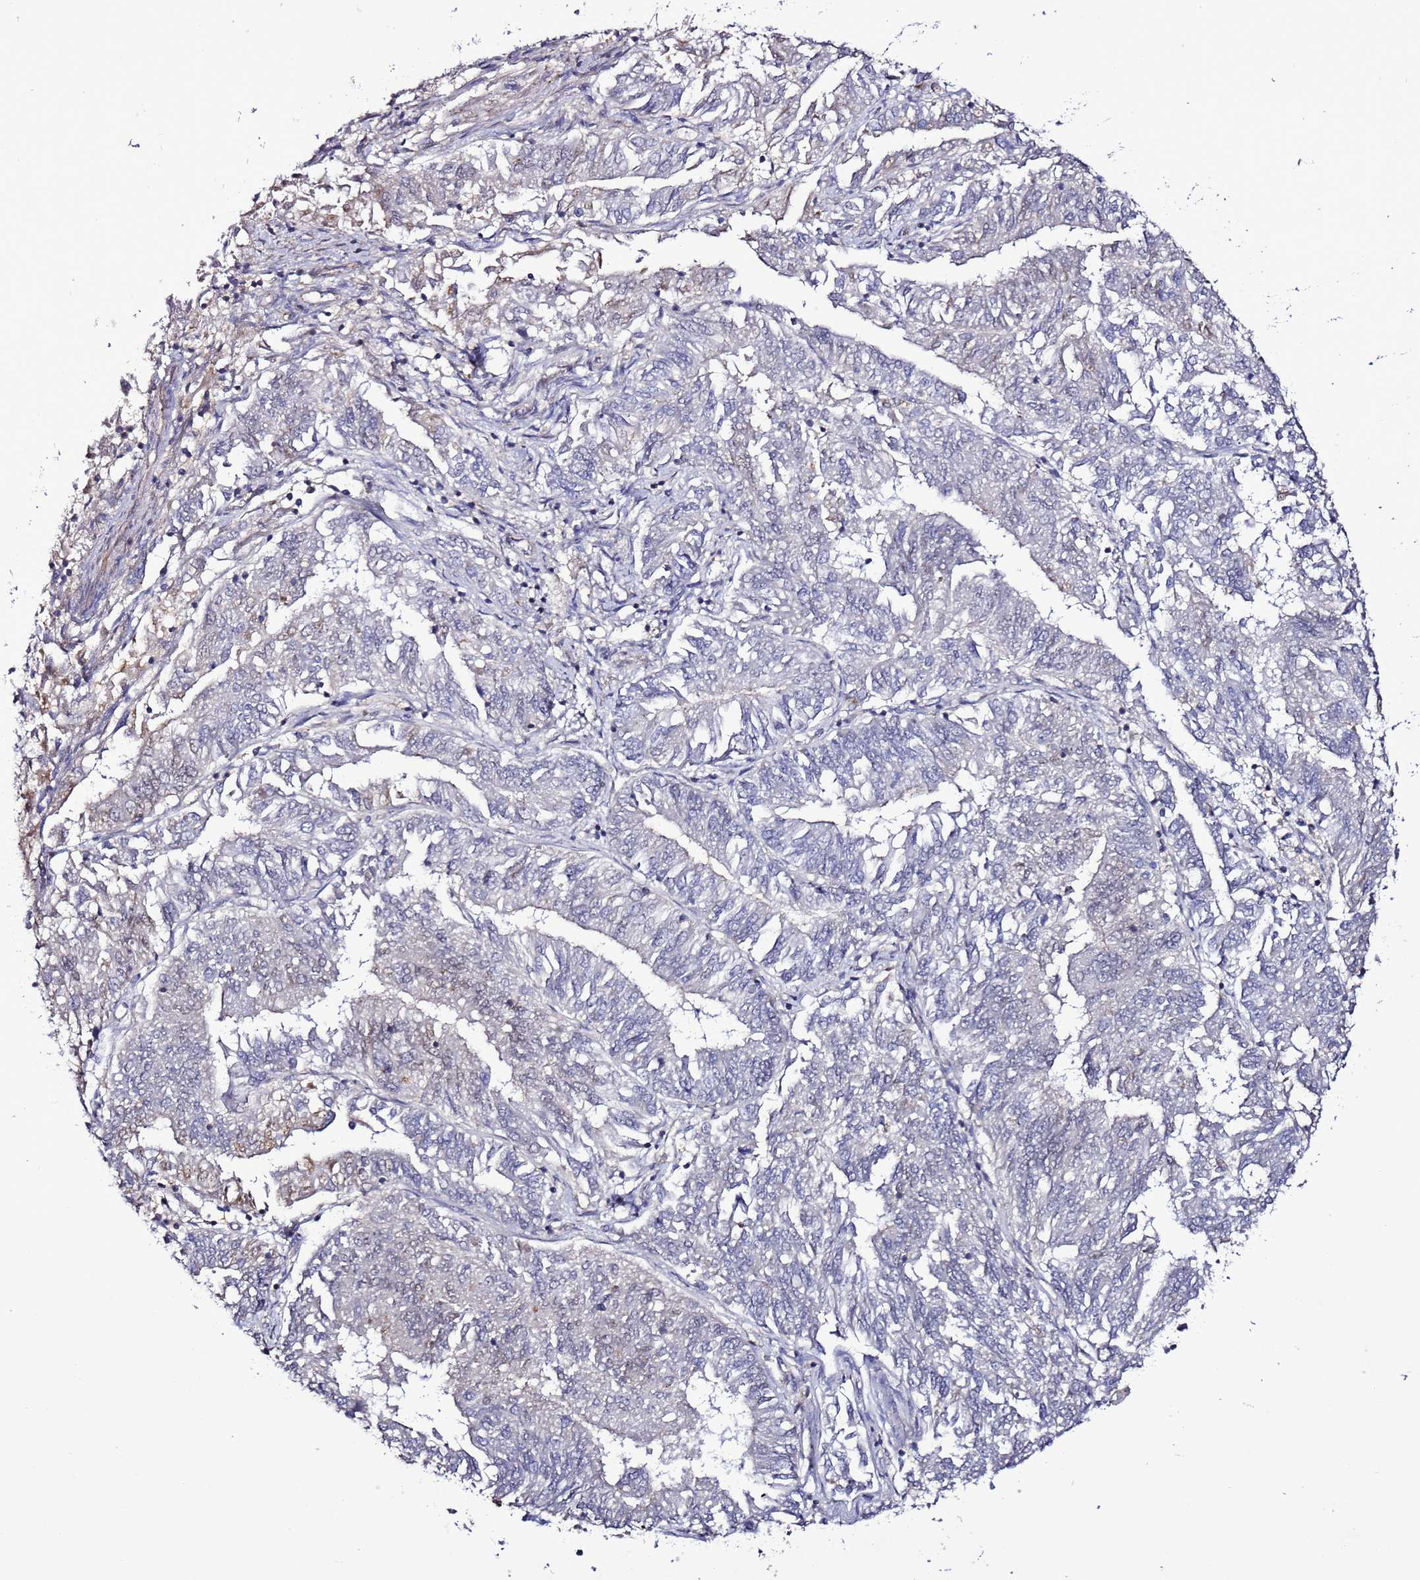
{"staining": {"intensity": "negative", "quantity": "none", "location": "none"}, "tissue": "endometrial cancer", "cell_type": "Tumor cells", "image_type": "cancer", "snomed": [{"axis": "morphology", "description": "Adenocarcinoma, NOS"}, {"axis": "topography", "description": "Endometrium"}], "caption": "High magnification brightfield microscopy of endometrial cancer stained with DAB (brown) and counterstained with hematoxylin (blue): tumor cells show no significant staining.", "gene": "TENM3", "patient": {"sex": "female", "age": 58}}